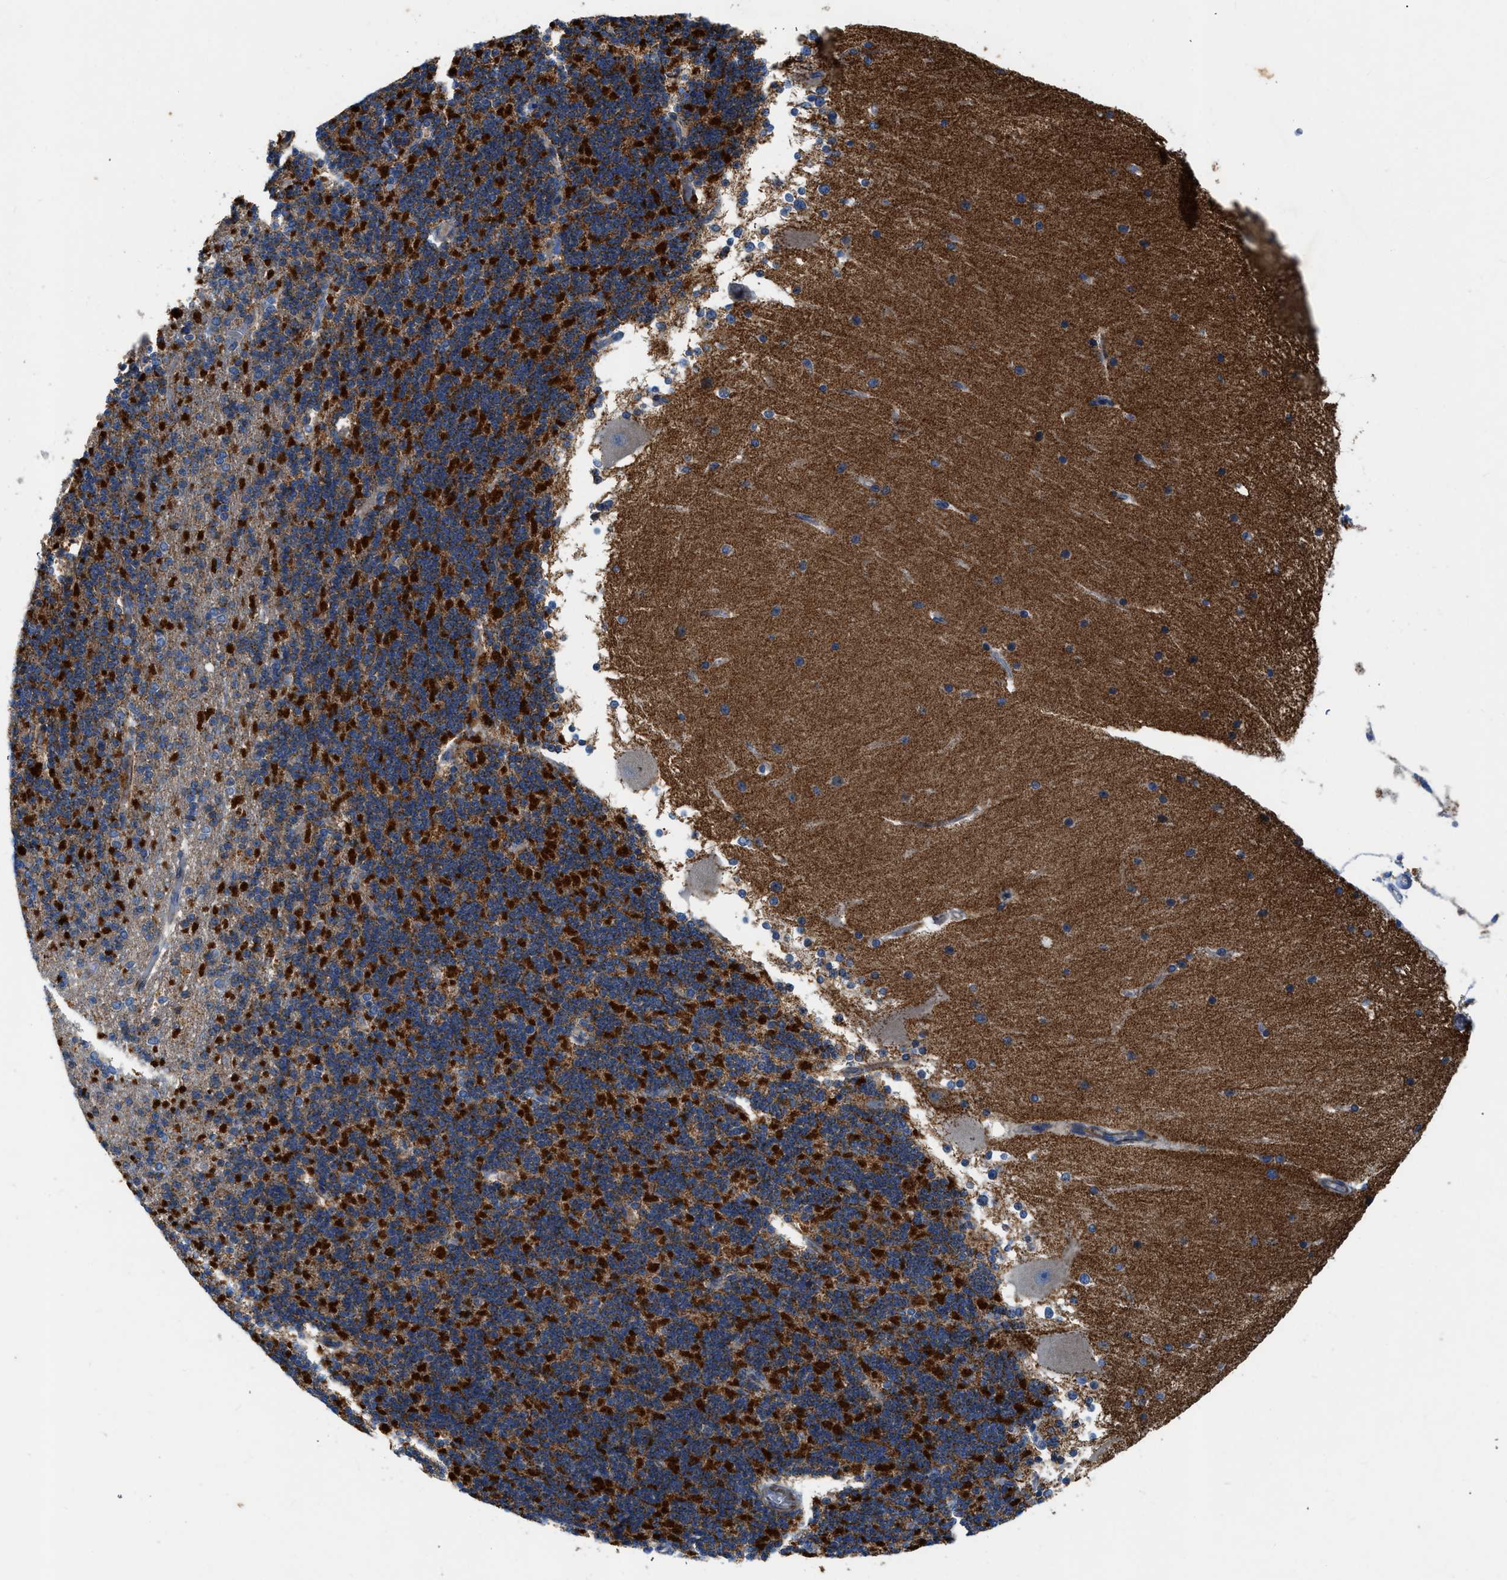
{"staining": {"intensity": "strong", "quantity": "25%-75%", "location": "cytoplasmic/membranous"}, "tissue": "cerebellum", "cell_type": "Cells in granular layer", "image_type": "normal", "snomed": [{"axis": "morphology", "description": "Normal tissue, NOS"}, {"axis": "topography", "description": "Cerebellum"}], "caption": "A high-resolution micrograph shows immunohistochemistry (IHC) staining of unremarkable cerebellum, which shows strong cytoplasmic/membranous expression in about 25%-75% of cells in granular layer. (DAB (3,3'-diaminobenzidine) = brown stain, brightfield microscopy at high magnification).", "gene": "ZNF831", "patient": {"sex": "female", "age": 19}}